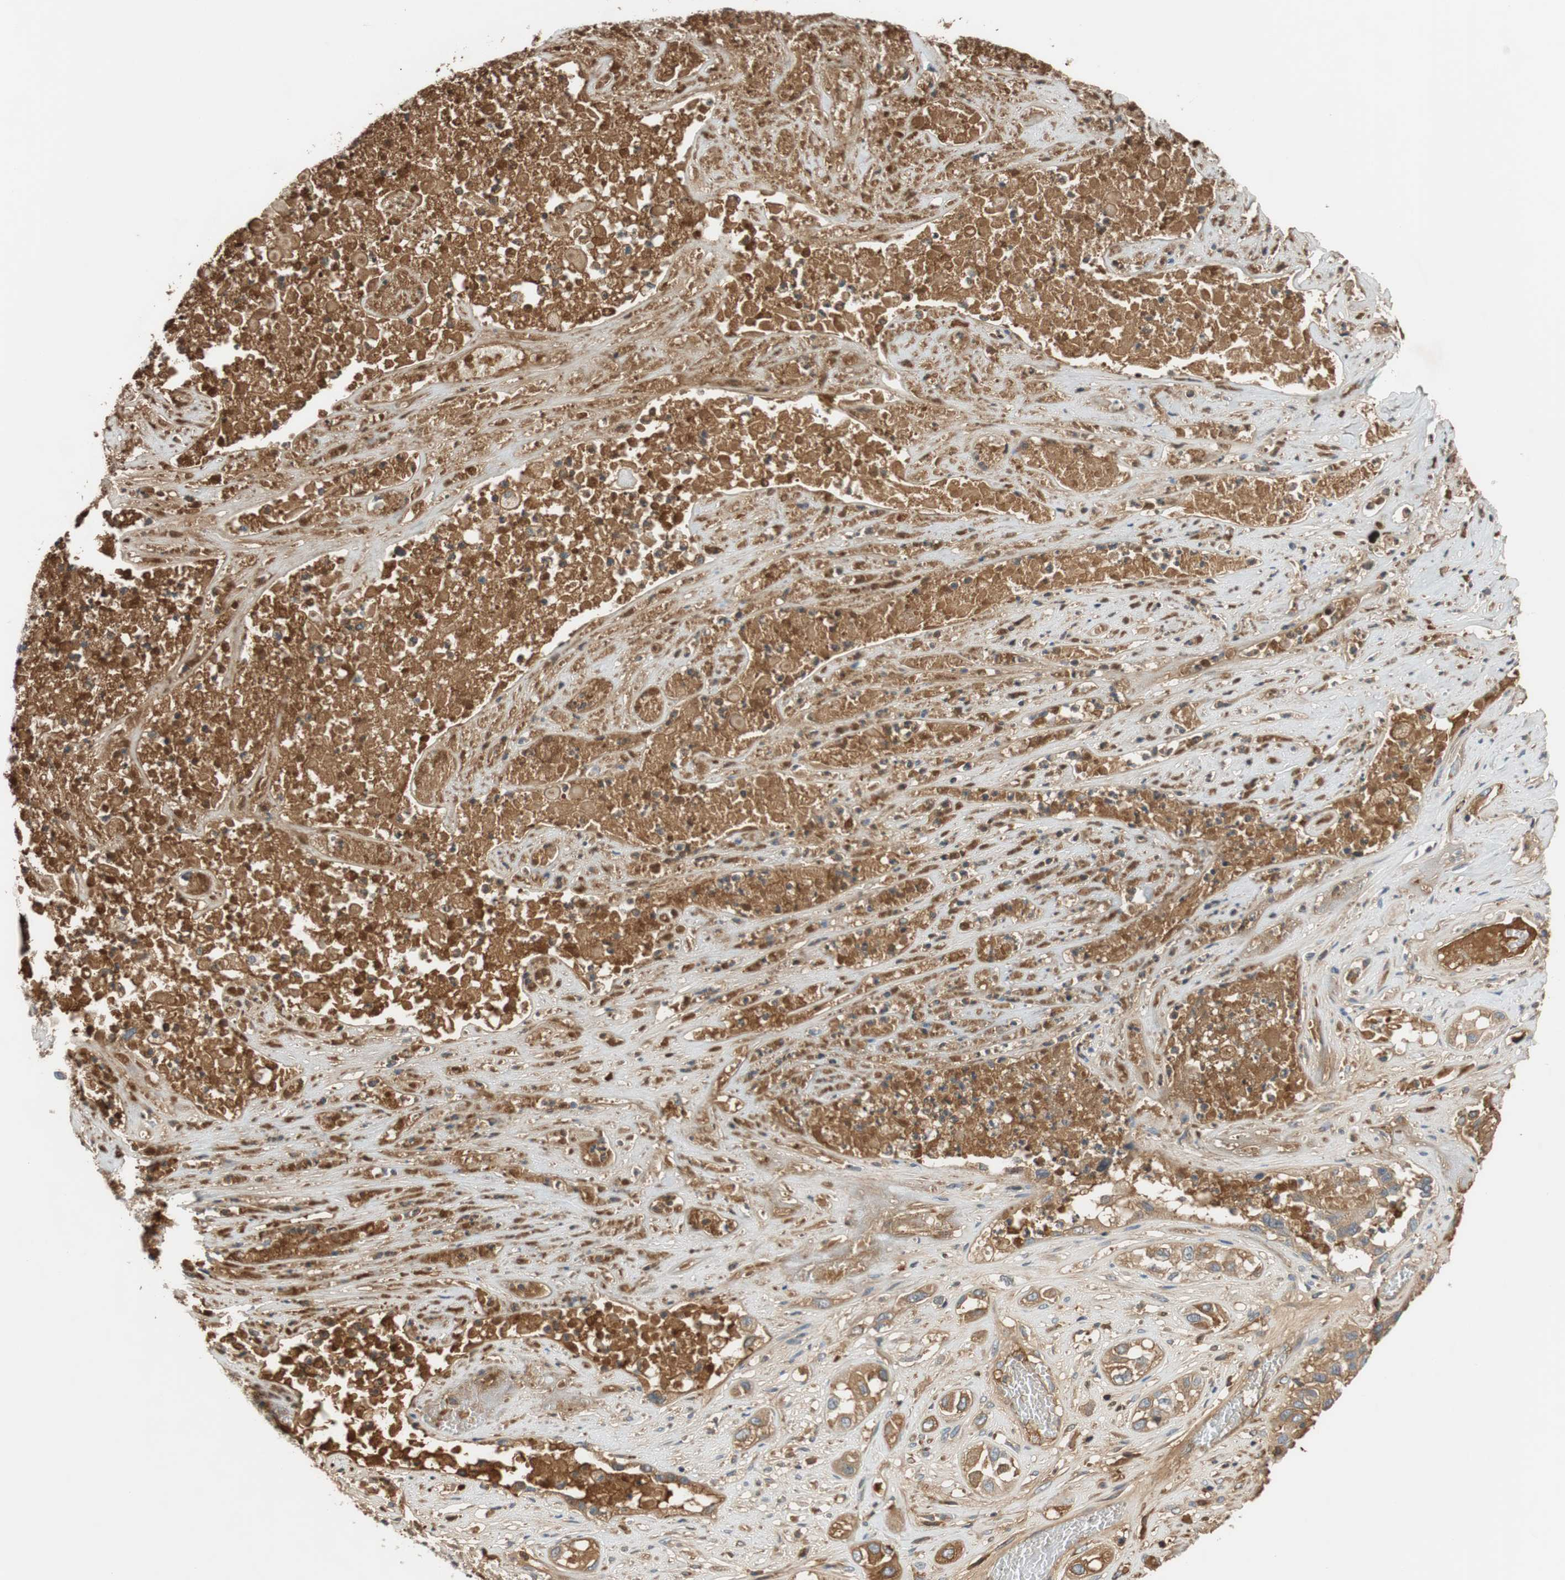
{"staining": {"intensity": "moderate", "quantity": ">75%", "location": "cytoplasmic/membranous"}, "tissue": "lung cancer", "cell_type": "Tumor cells", "image_type": "cancer", "snomed": [{"axis": "morphology", "description": "Squamous cell carcinoma, NOS"}, {"axis": "topography", "description": "Lung"}], "caption": "The histopathology image displays a brown stain indicating the presence of a protein in the cytoplasmic/membranous of tumor cells in lung squamous cell carcinoma.", "gene": "C4A", "patient": {"sex": "male", "age": 71}}